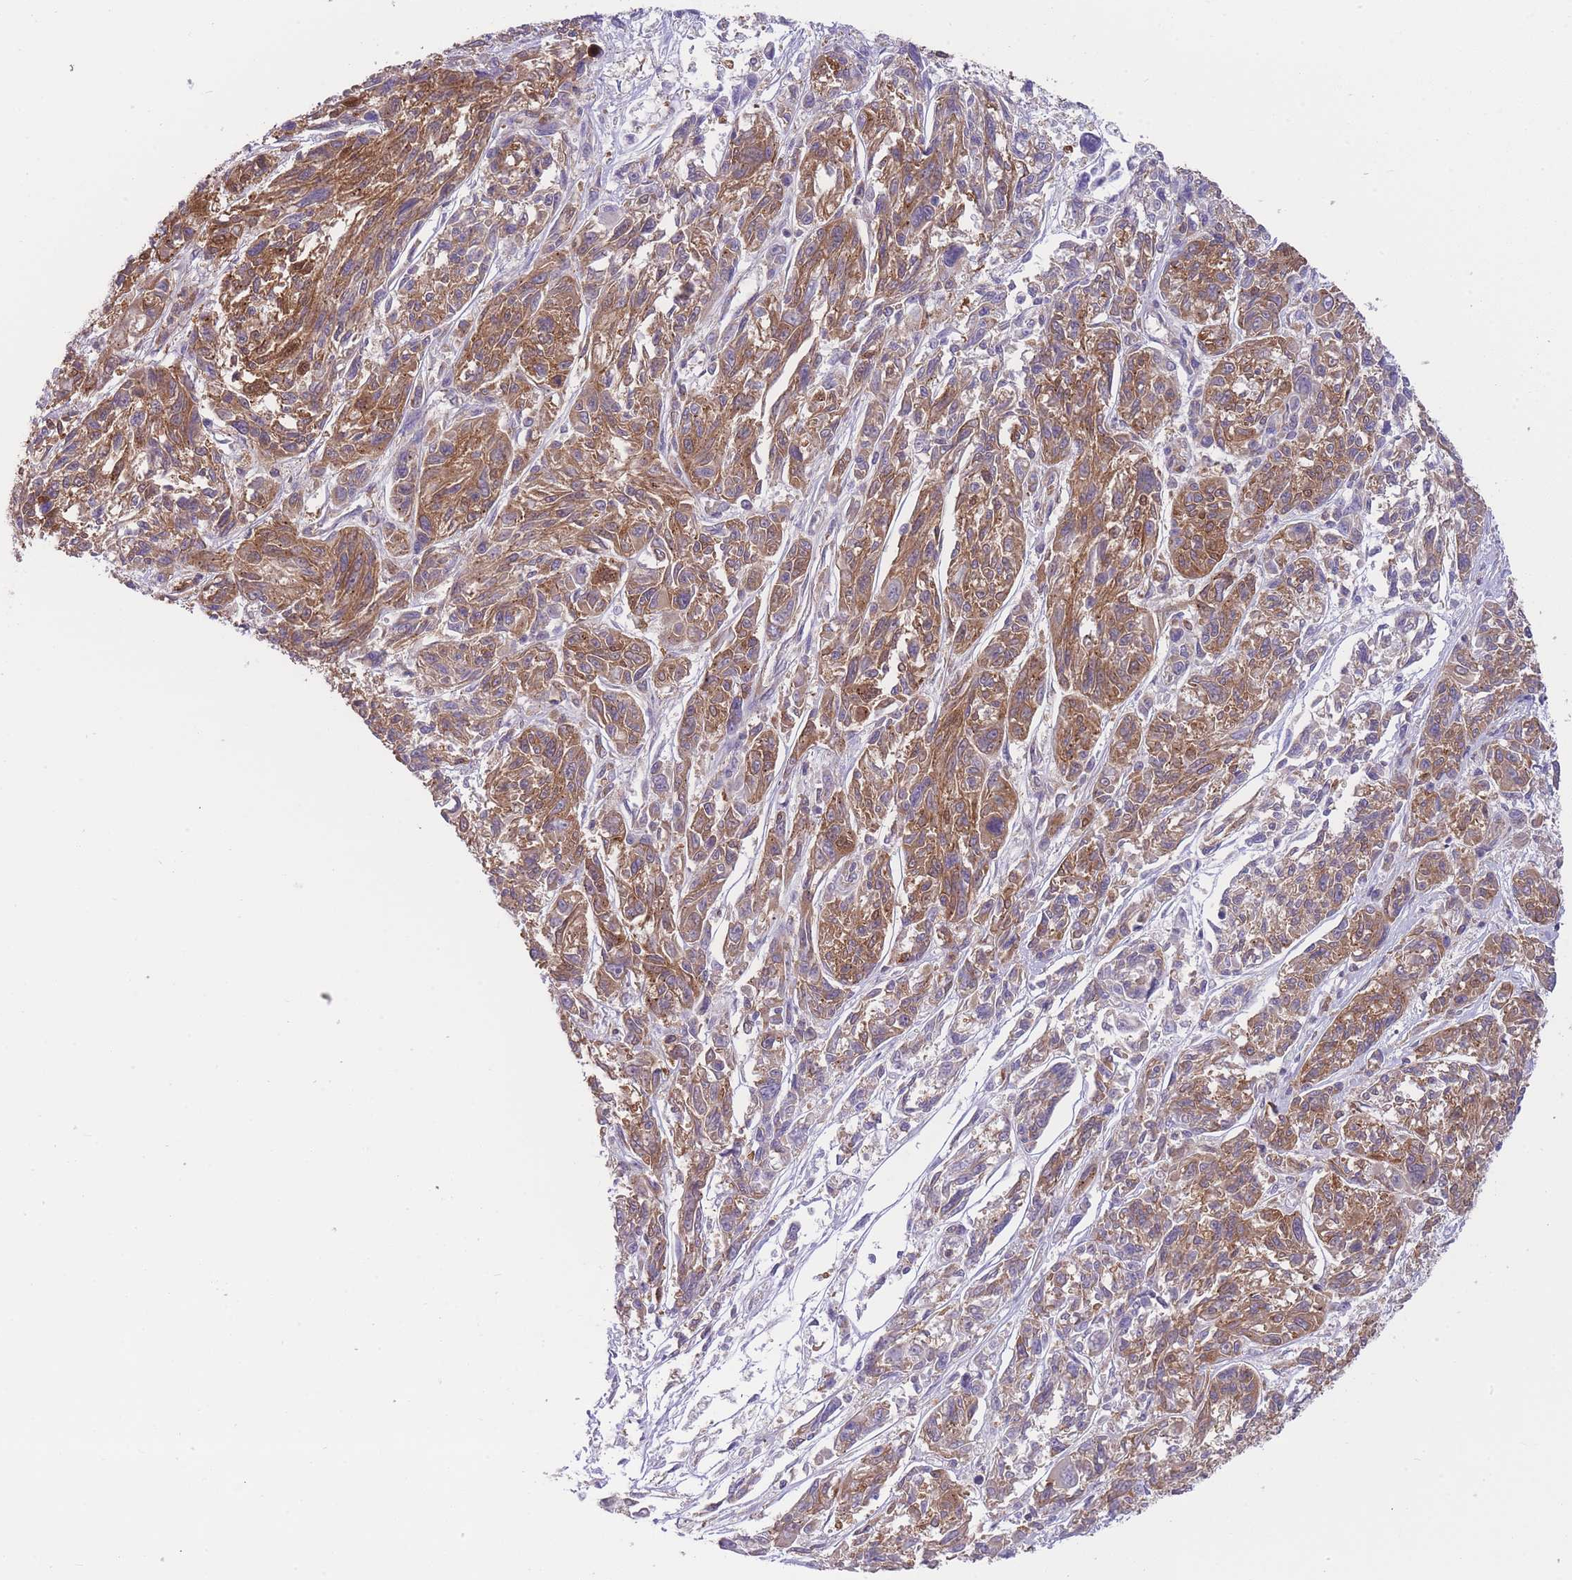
{"staining": {"intensity": "moderate", "quantity": ">75%", "location": "cytoplasmic/membranous"}, "tissue": "melanoma", "cell_type": "Tumor cells", "image_type": "cancer", "snomed": [{"axis": "morphology", "description": "Malignant melanoma, NOS"}, {"axis": "topography", "description": "Skin"}], "caption": "The micrograph demonstrates immunohistochemical staining of melanoma. There is moderate cytoplasmic/membranous staining is seen in approximately >75% of tumor cells.", "gene": "PRKAR1A", "patient": {"sex": "male", "age": 53}}